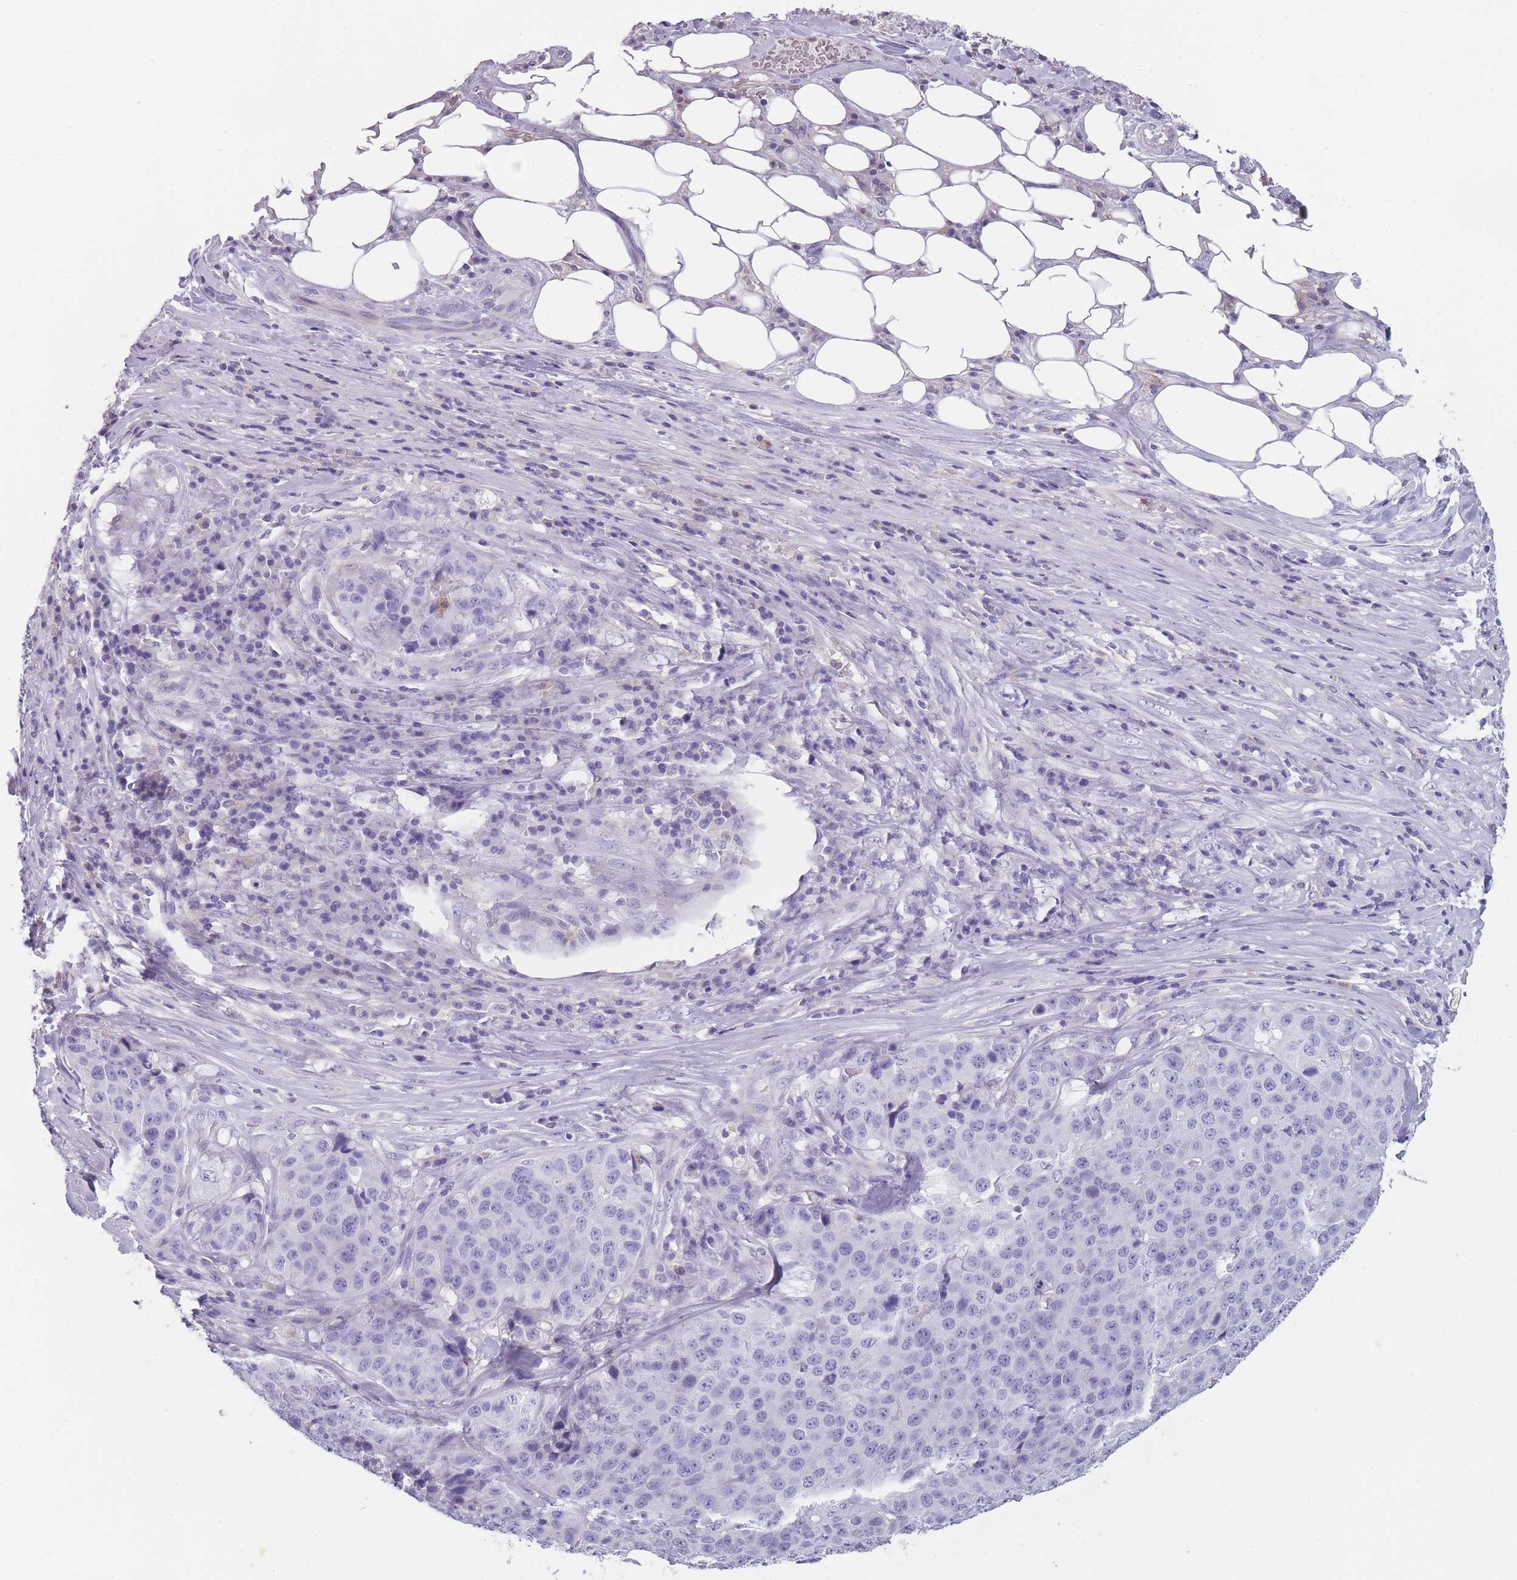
{"staining": {"intensity": "negative", "quantity": "none", "location": "none"}, "tissue": "stomach cancer", "cell_type": "Tumor cells", "image_type": "cancer", "snomed": [{"axis": "morphology", "description": "Adenocarcinoma, NOS"}, {"axis": "topography", "description": "Stomach"}], "caption": "This is an immunohistochemistry image of stomach cancer. There is no positivity in tumor cells.", "gene": "CR1L", "patient": {"sex": "male", "age": 71}}